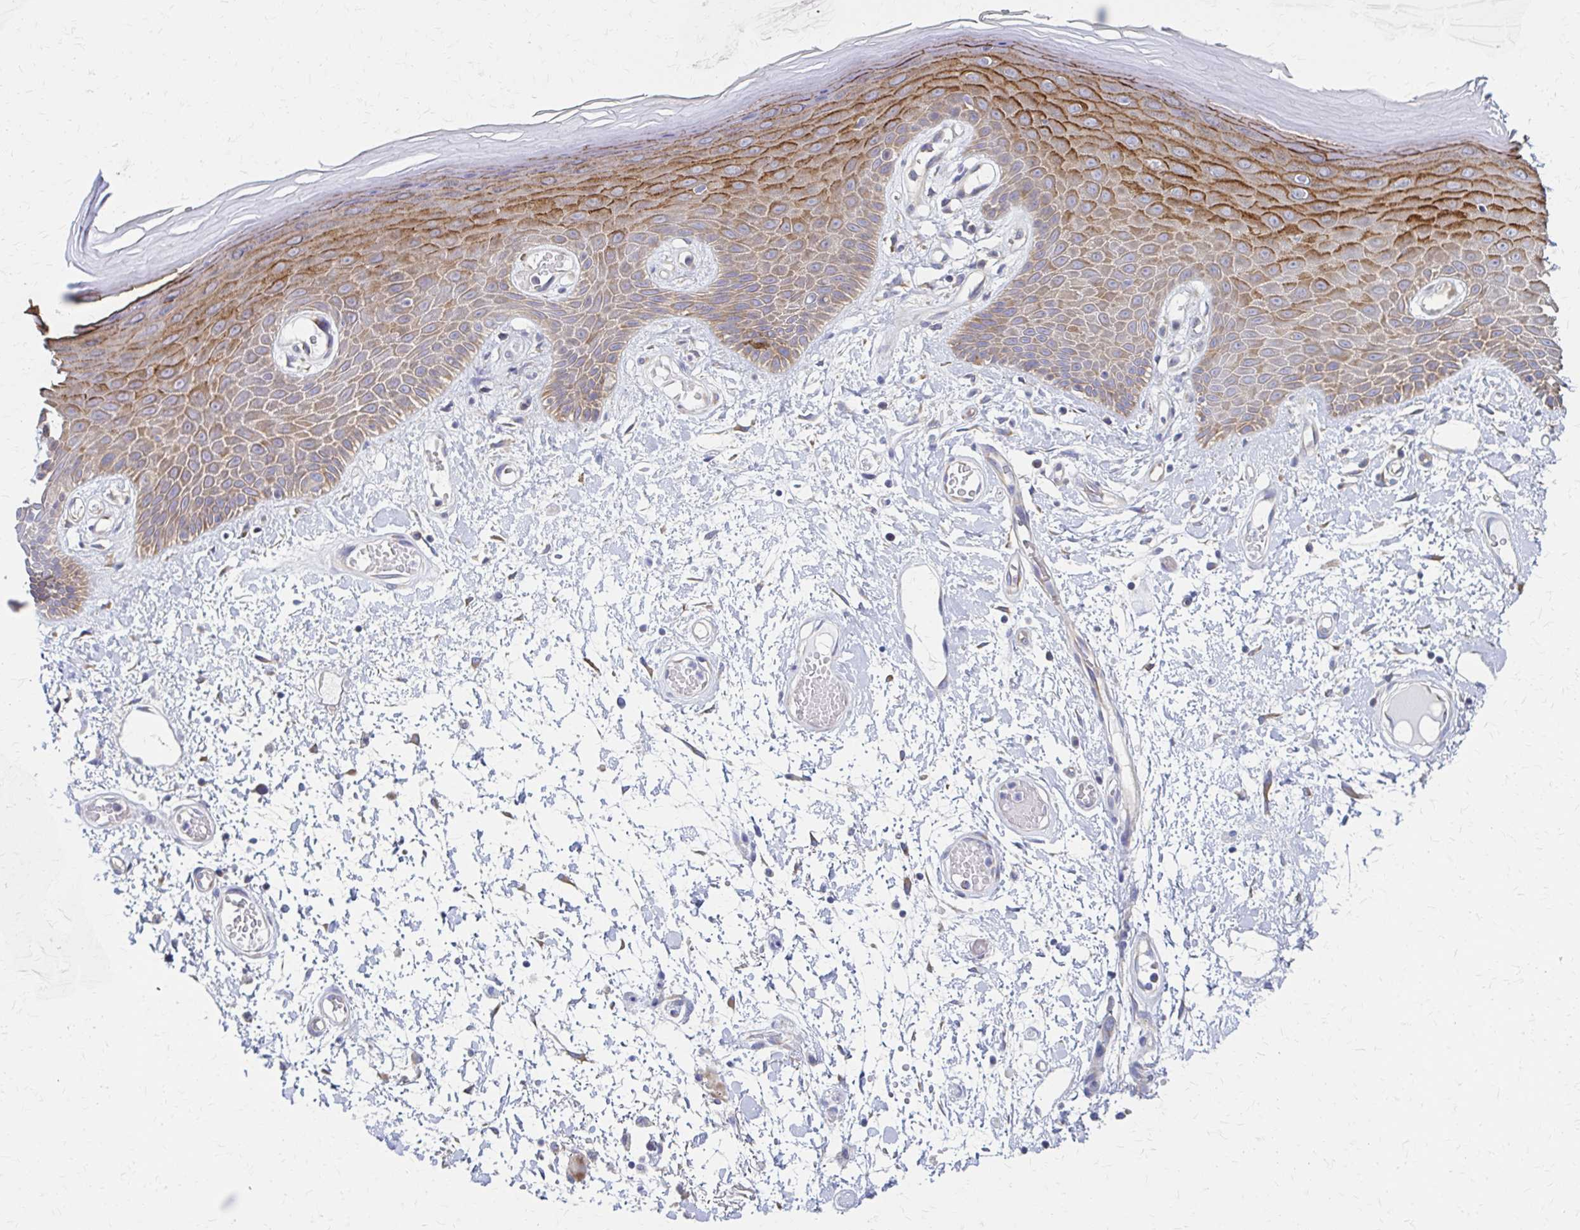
{"staining": {"intensity": "moderate", "quantity": ">75%", "location": "cytoplasmic/membranous"}, "tissue": "skin", "cell_type": "Epidermal cells", "image_type": "normal", "snomed": [{"axis": "morphology", "description": "Normal tissue, NOS"}, {"axis": "topography", "description": "Anal"}, {"axis": "topography", "description": "Peripheral nerve tissue"}], "caption": "Moderate cytoplasmic/membranous expression for a protein is appreciated in about >75% of epidermal cells of normal skin using IHC.", "gene": "RPL27A", "patient": {"sex": "male", "age": 78}}